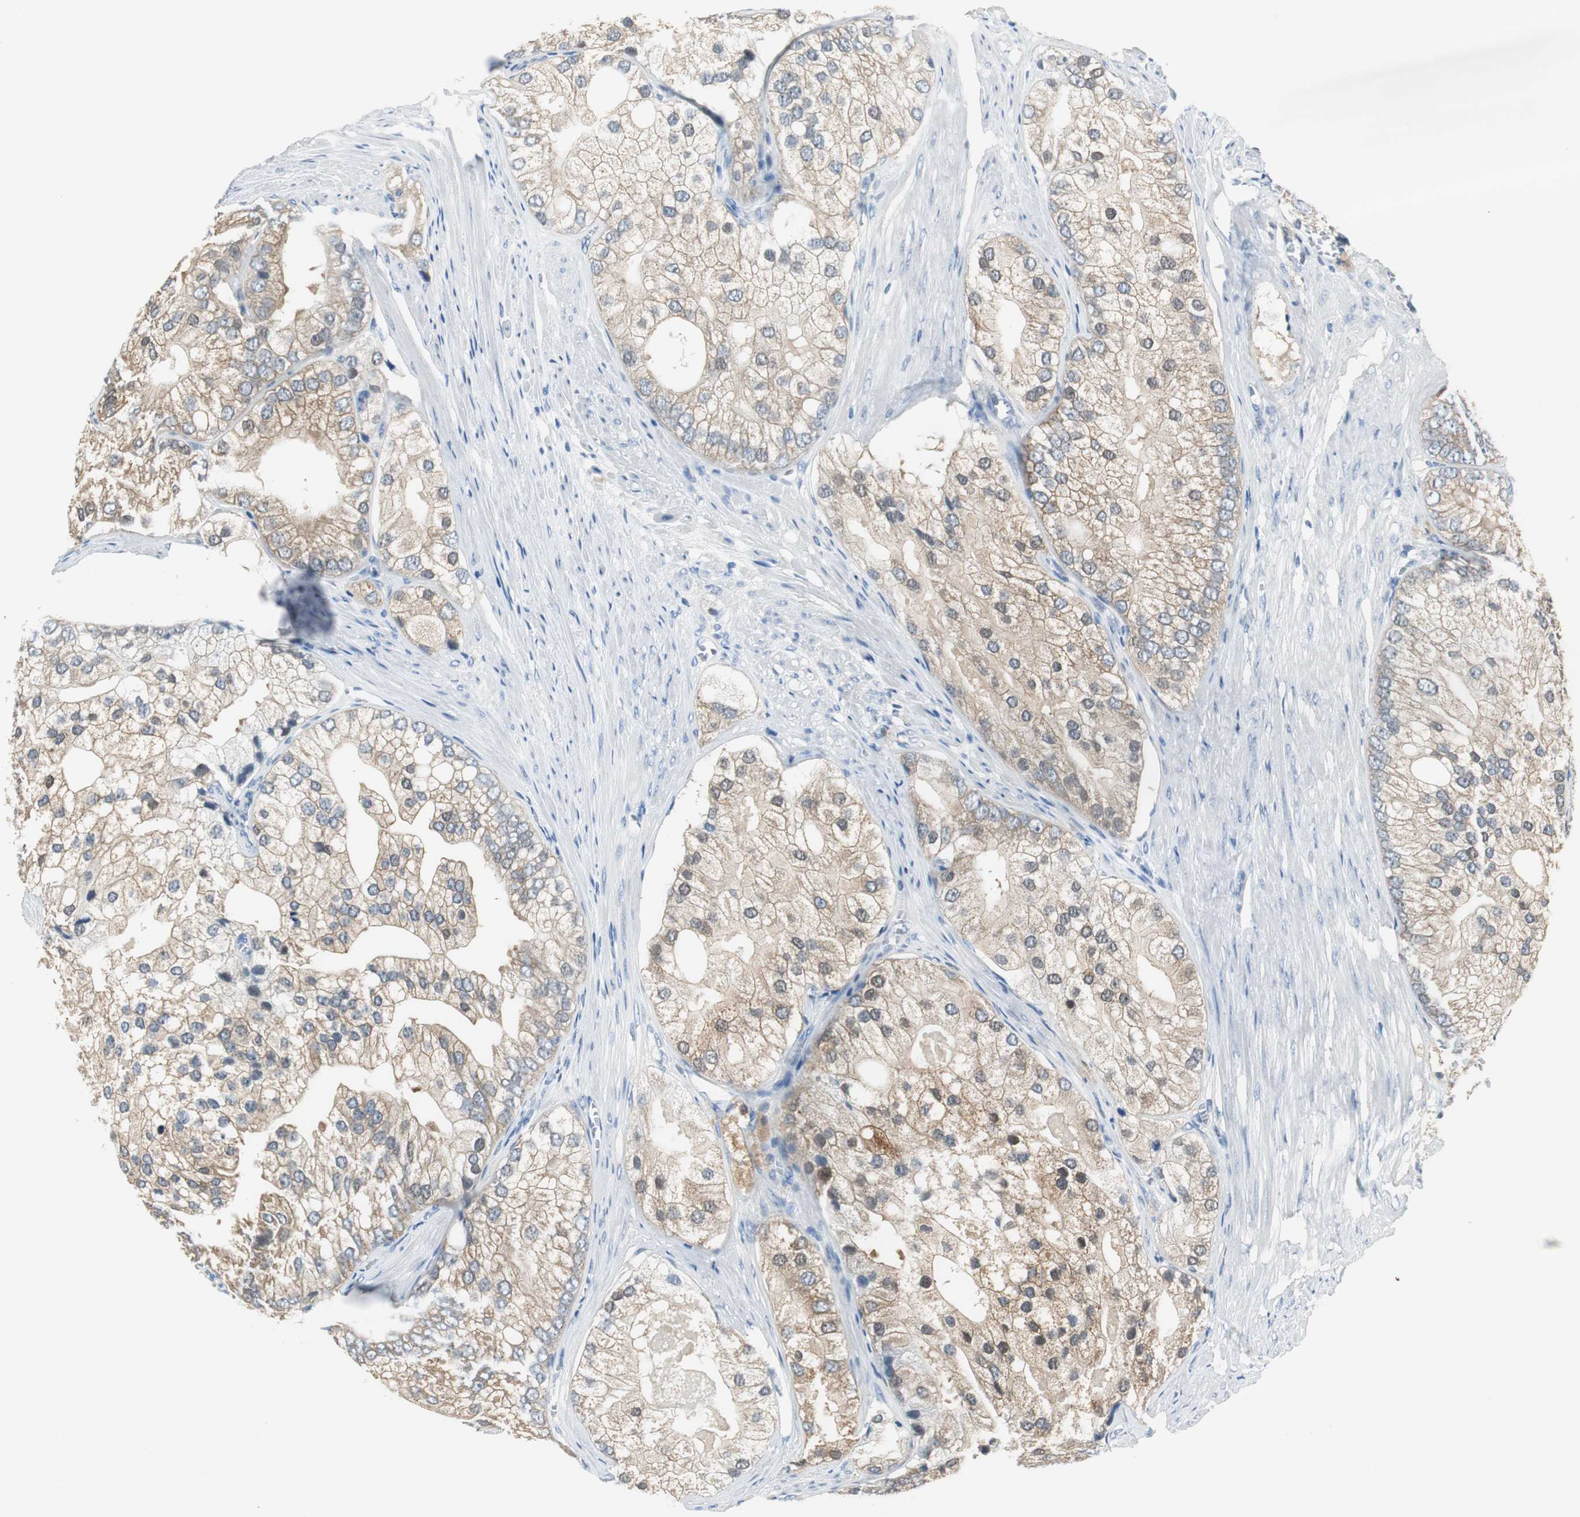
{"staining": {"intensity": "moderate", "quantity": ">75%", "location": "cytoplasmic/membranous,nuclear"}, "tissue": "prostate cancer", "cell_type": "Tumor cells", "image_type": "cancer", "snomed": [{"axis": "morphology", "description": "Adenocarcinoma, Low grade"}, {"axis": "topography", "description": "Prostate"}], "caption": "This micrograph shows immunohistochemistry staining of low-grade adenocarcinoma (prostate), with medium moderate cytoplasmic/membranous and nuclear expression in approximately >75% of tumor cells.", "gene": "FBP1", "patient": {"sex": "male", "age": 69}}